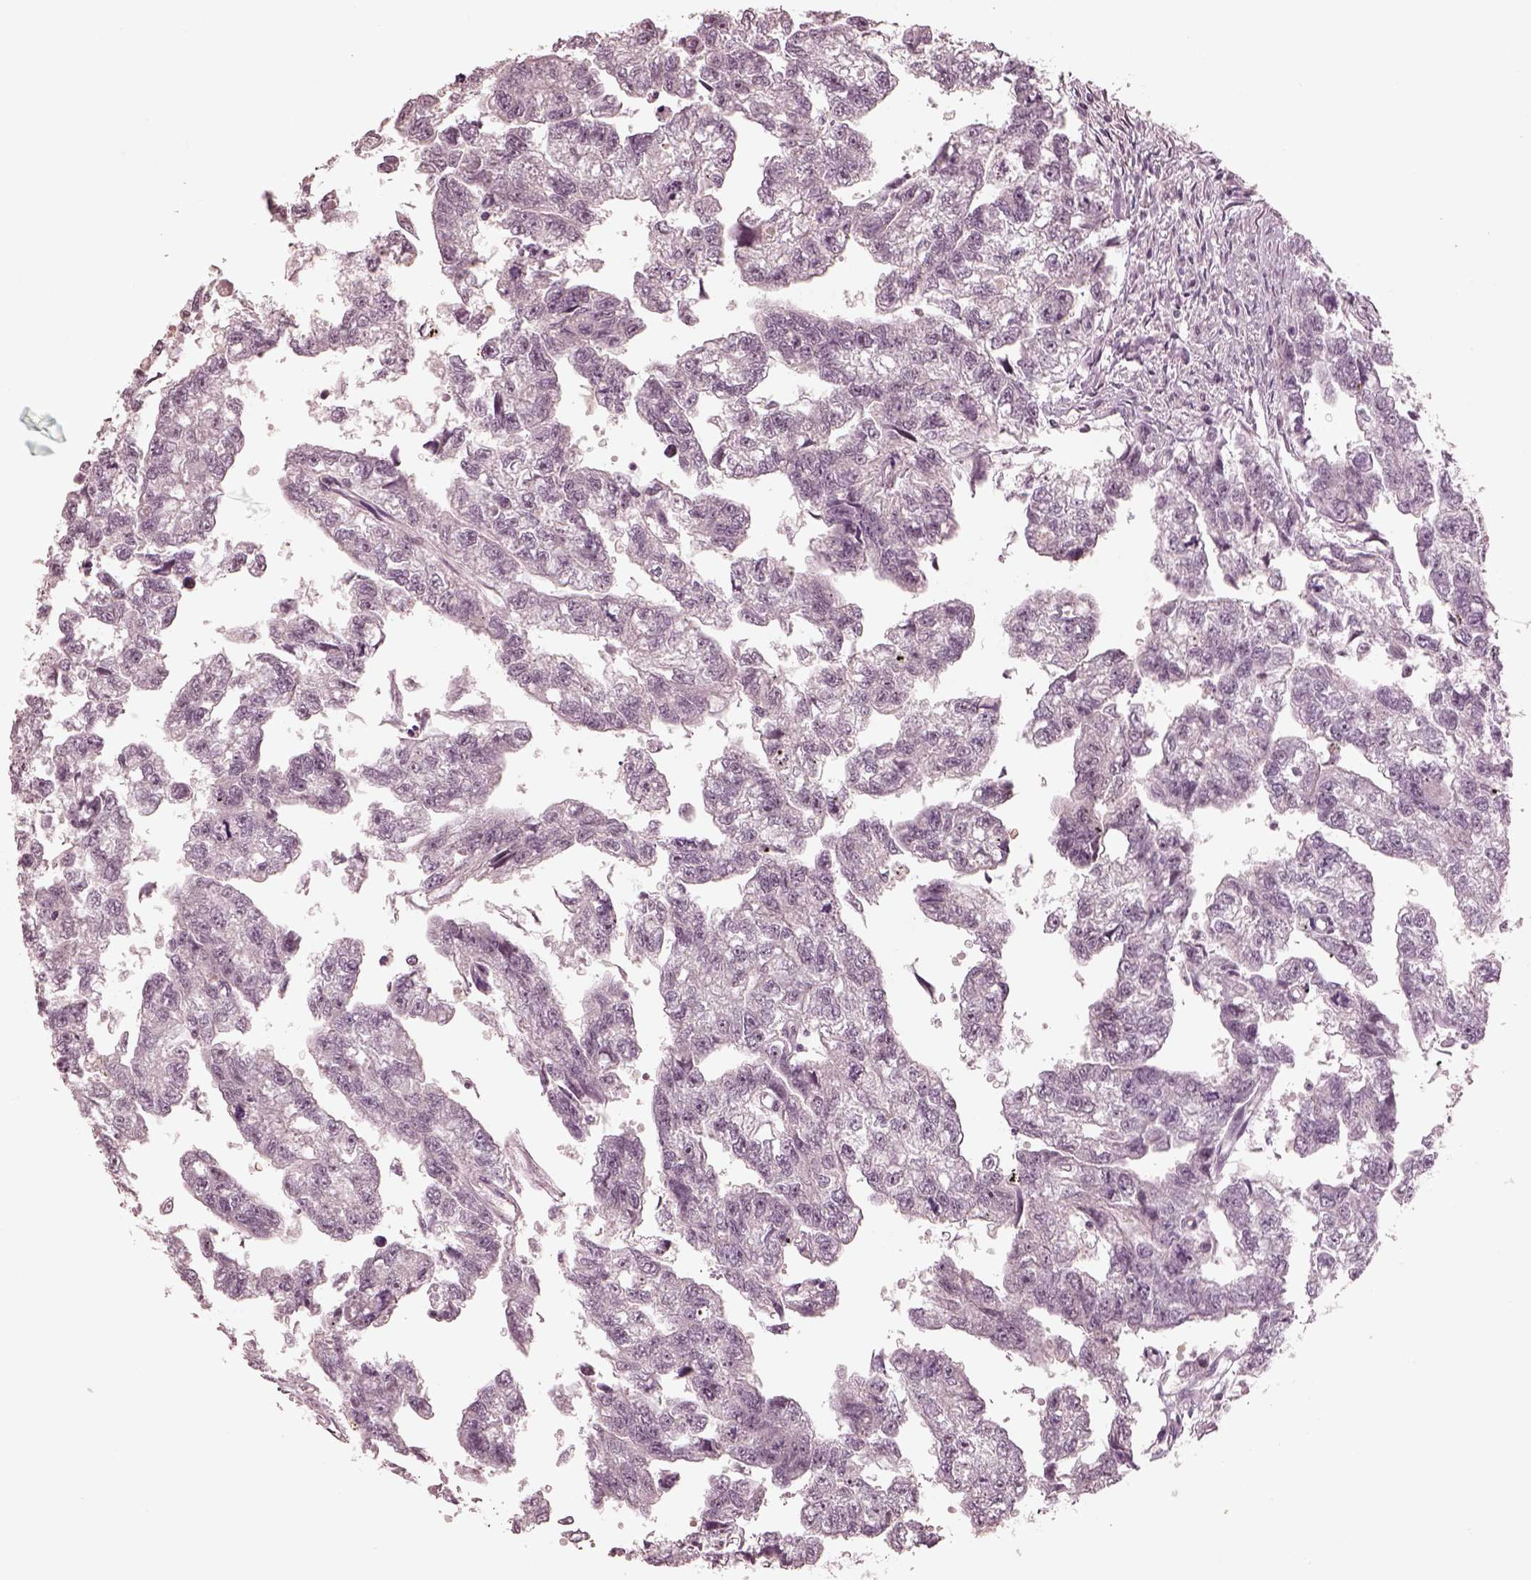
{"staining": {"intensity": "negative", "quantity": "none", "location": "none"}, "tissue": "testis cancer", "cell_type": "Tumor cells", "image_type": "cancer", "snomed": [{"axis": "morphology", "description": "Carcinoma, Embryonal, NOS"}, {"axis": "morphology", "description": "Teratoma, malignant, NOS"}, {"axis": "topography", "description": "Testis"}], "caption": "Immunohistochemistry of testis cancer (teratoma (malignant)) reveals no expression in tumor cells.", "gene": "KCNA2", "patient": {"sex": "male", "age": 44}}